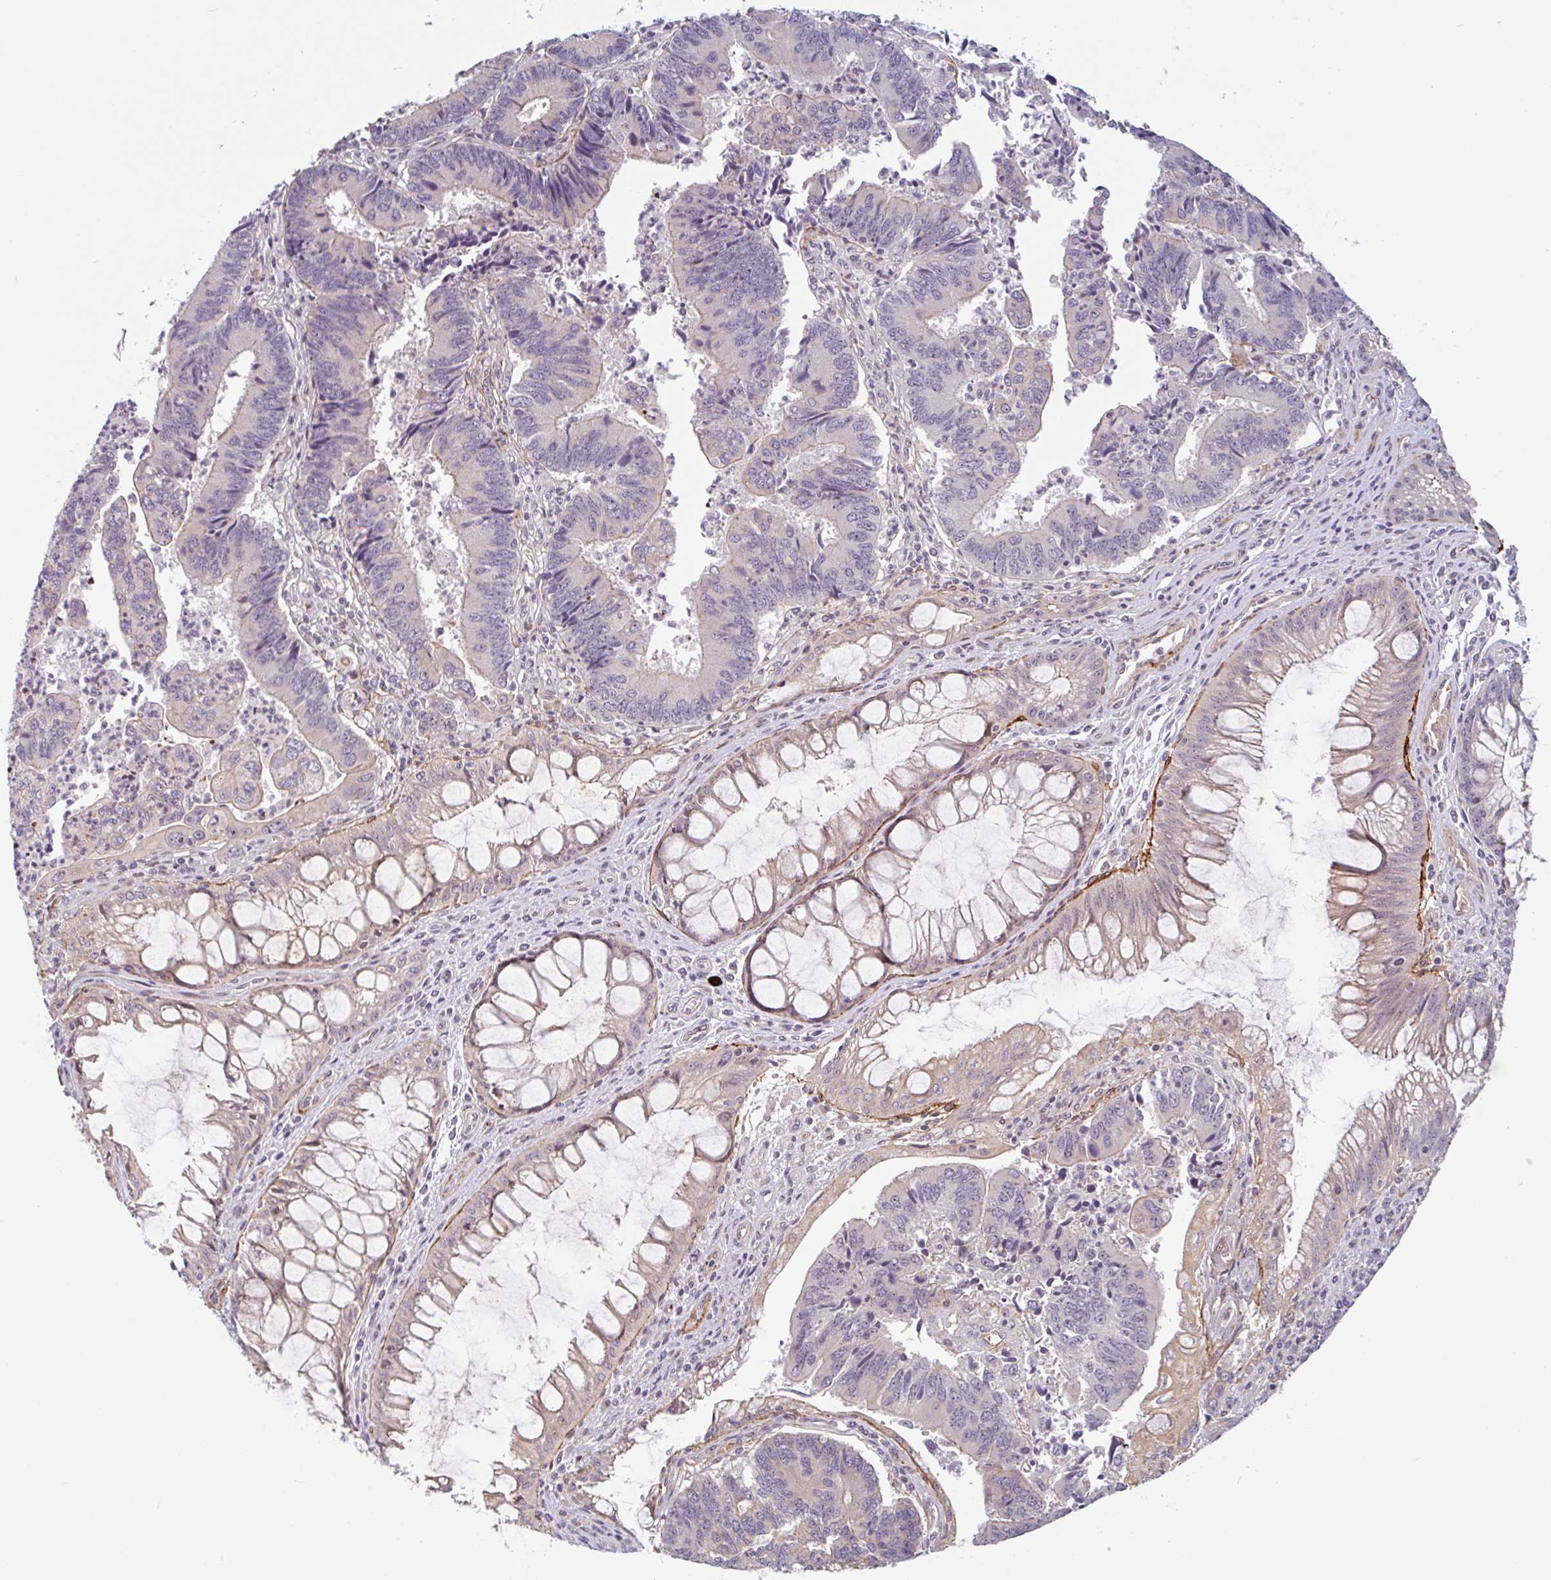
{"staining": {"intensity": "negative", "quantity": "none", "location": "none"}, "tissue": "colorectal cancer", "cell_type": "Tumor cells", "image_type": "cancer", "snomed": [{"axis": "morphology", "description": "Adenocarcinoma, NOS"}, {"axis": "topography", "description": "Colon"}], "caption": "Tumor cells show no significant staining in colorectal adenocarcinoma.", "gene": "TMEM119", "patient": {"sex": "female", "age": 67}}